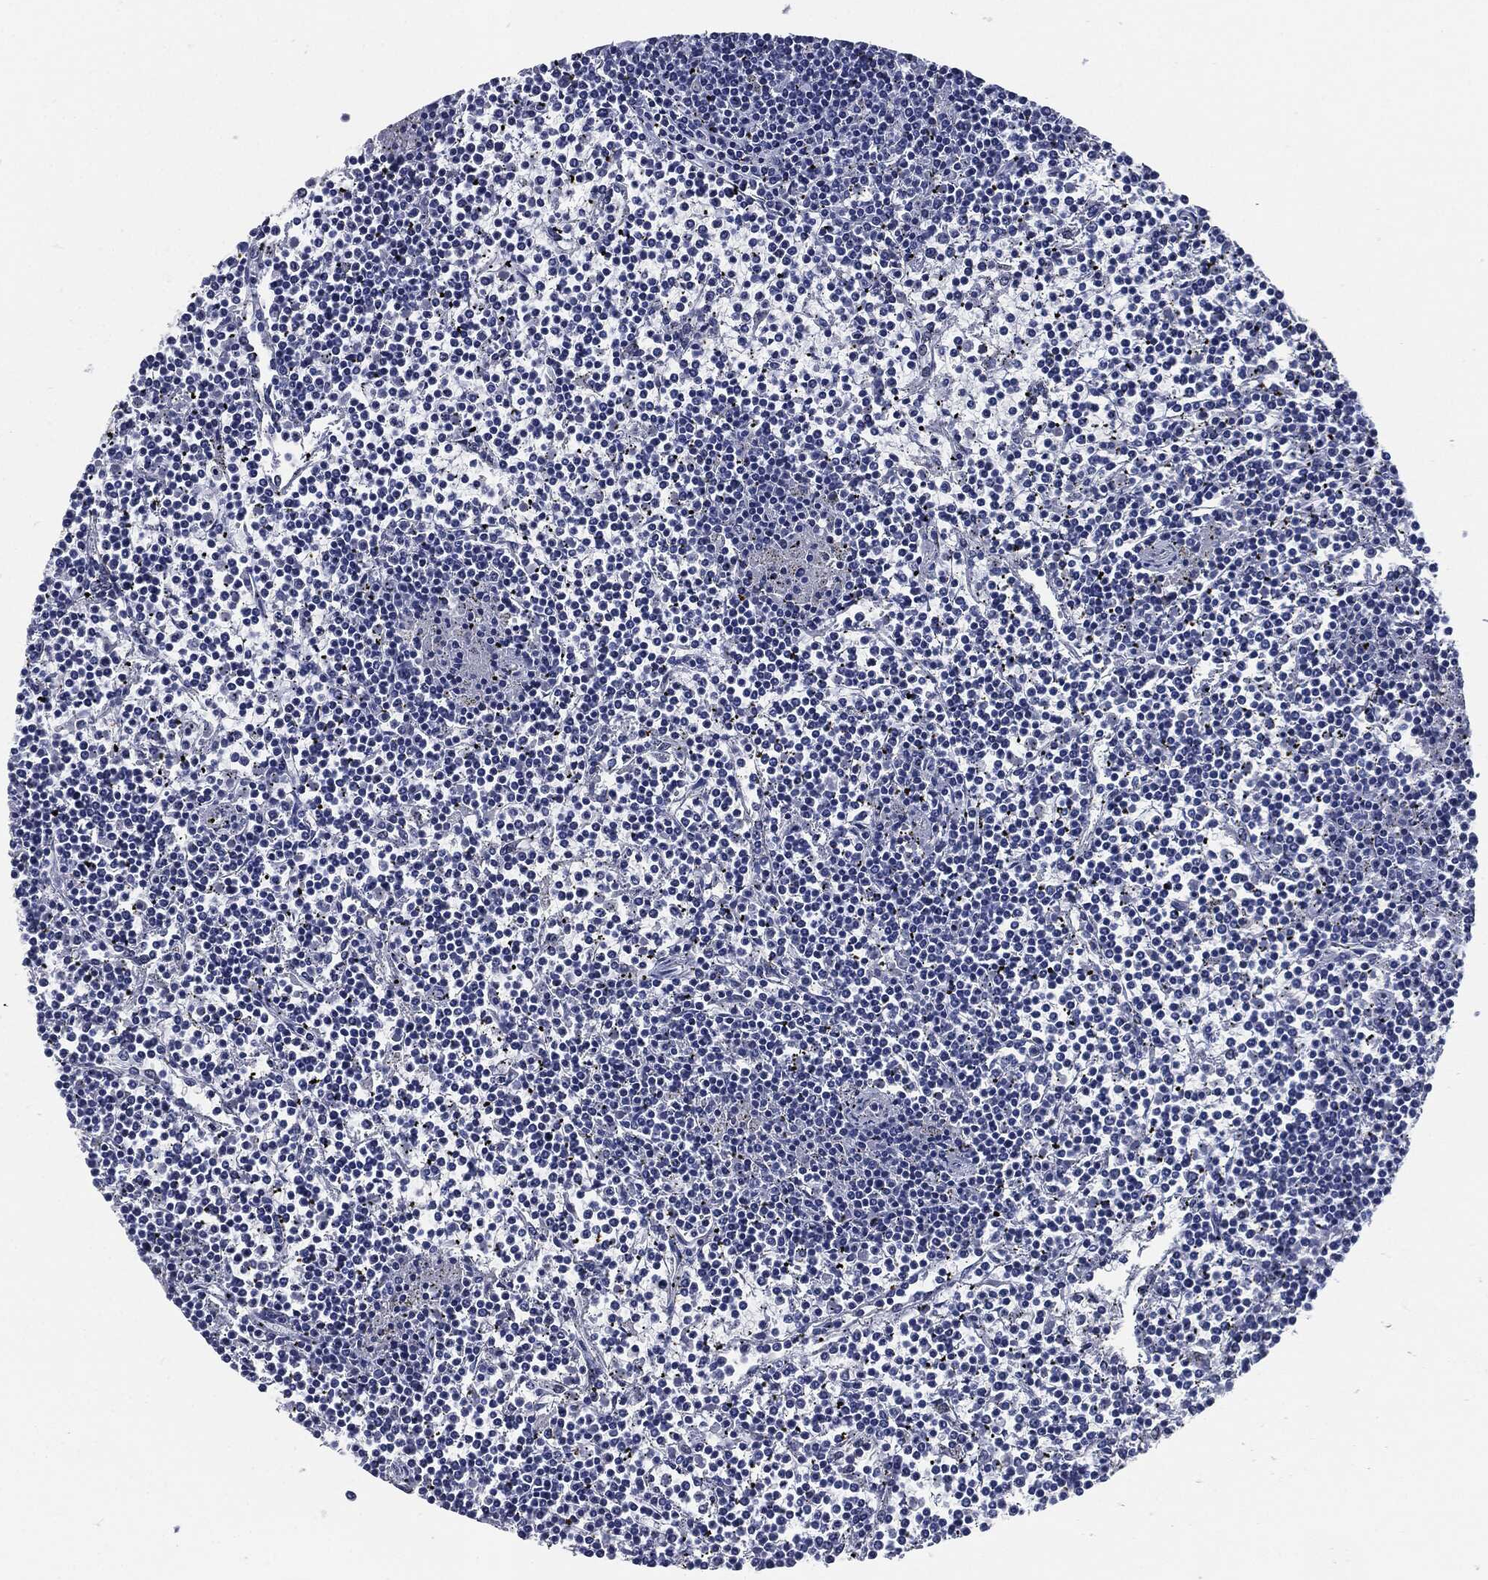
{"staining": {"intensity": "negative", "quantity": "none", "location": "none"}, "tissue": "lymphoma", "cell_type": "Tumor cells", "image_type": "cancer", "snomed": [{"axis": "morphology", "description": "Malignant lymphoma, non-Hodgkin's type, Low grade"}, {"axis": "topography", "description": "Spleen"}], "caption": "The micrograph shows no significant positivity in tumor cells of lymphoma.", "gene": "CD27", "patient": {"sex": "female", "age": 19}}